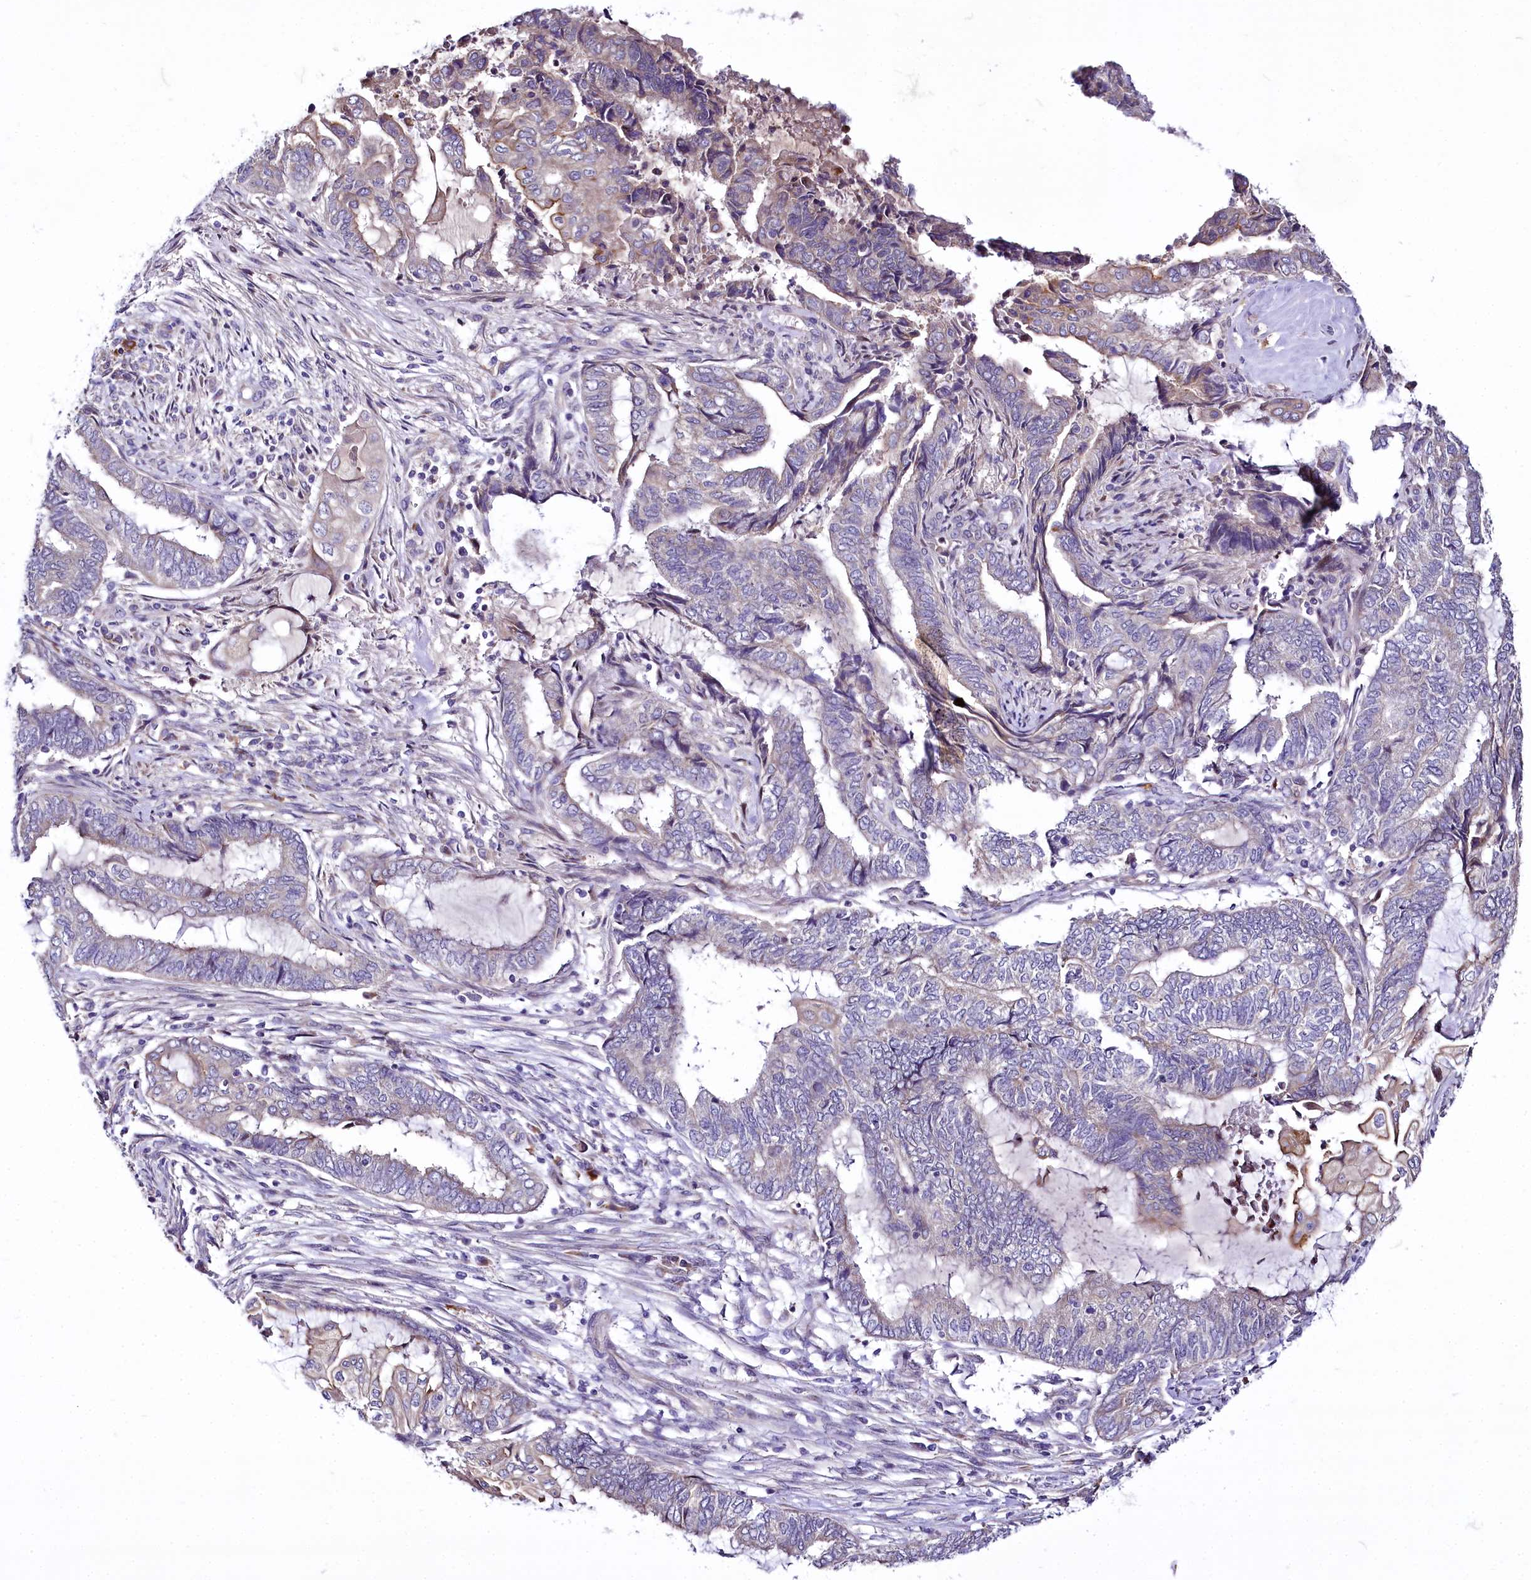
{"staining": {"intensity": "negative", "quantity": "none", "location": "none"}, "tissue": "endometrial cancer", "cell_type": "Tumor cells", "image_type": "cancer", "snomed": [{"axis": "morphology", "description": "Adenocarcinoma, NOS"}, {"axis": "topography", "description": "Uterus"}, {"axis": "topography", "description": "Endometrium"}], "caption": "This is an immunohistochemistry (IHC) histopathology image of endometrial cancer (adenocarcinoma). There is no positivity in tumor cells.", "gene": "ZC3H12C", "patient": {"sex": "female", "age": 70}}